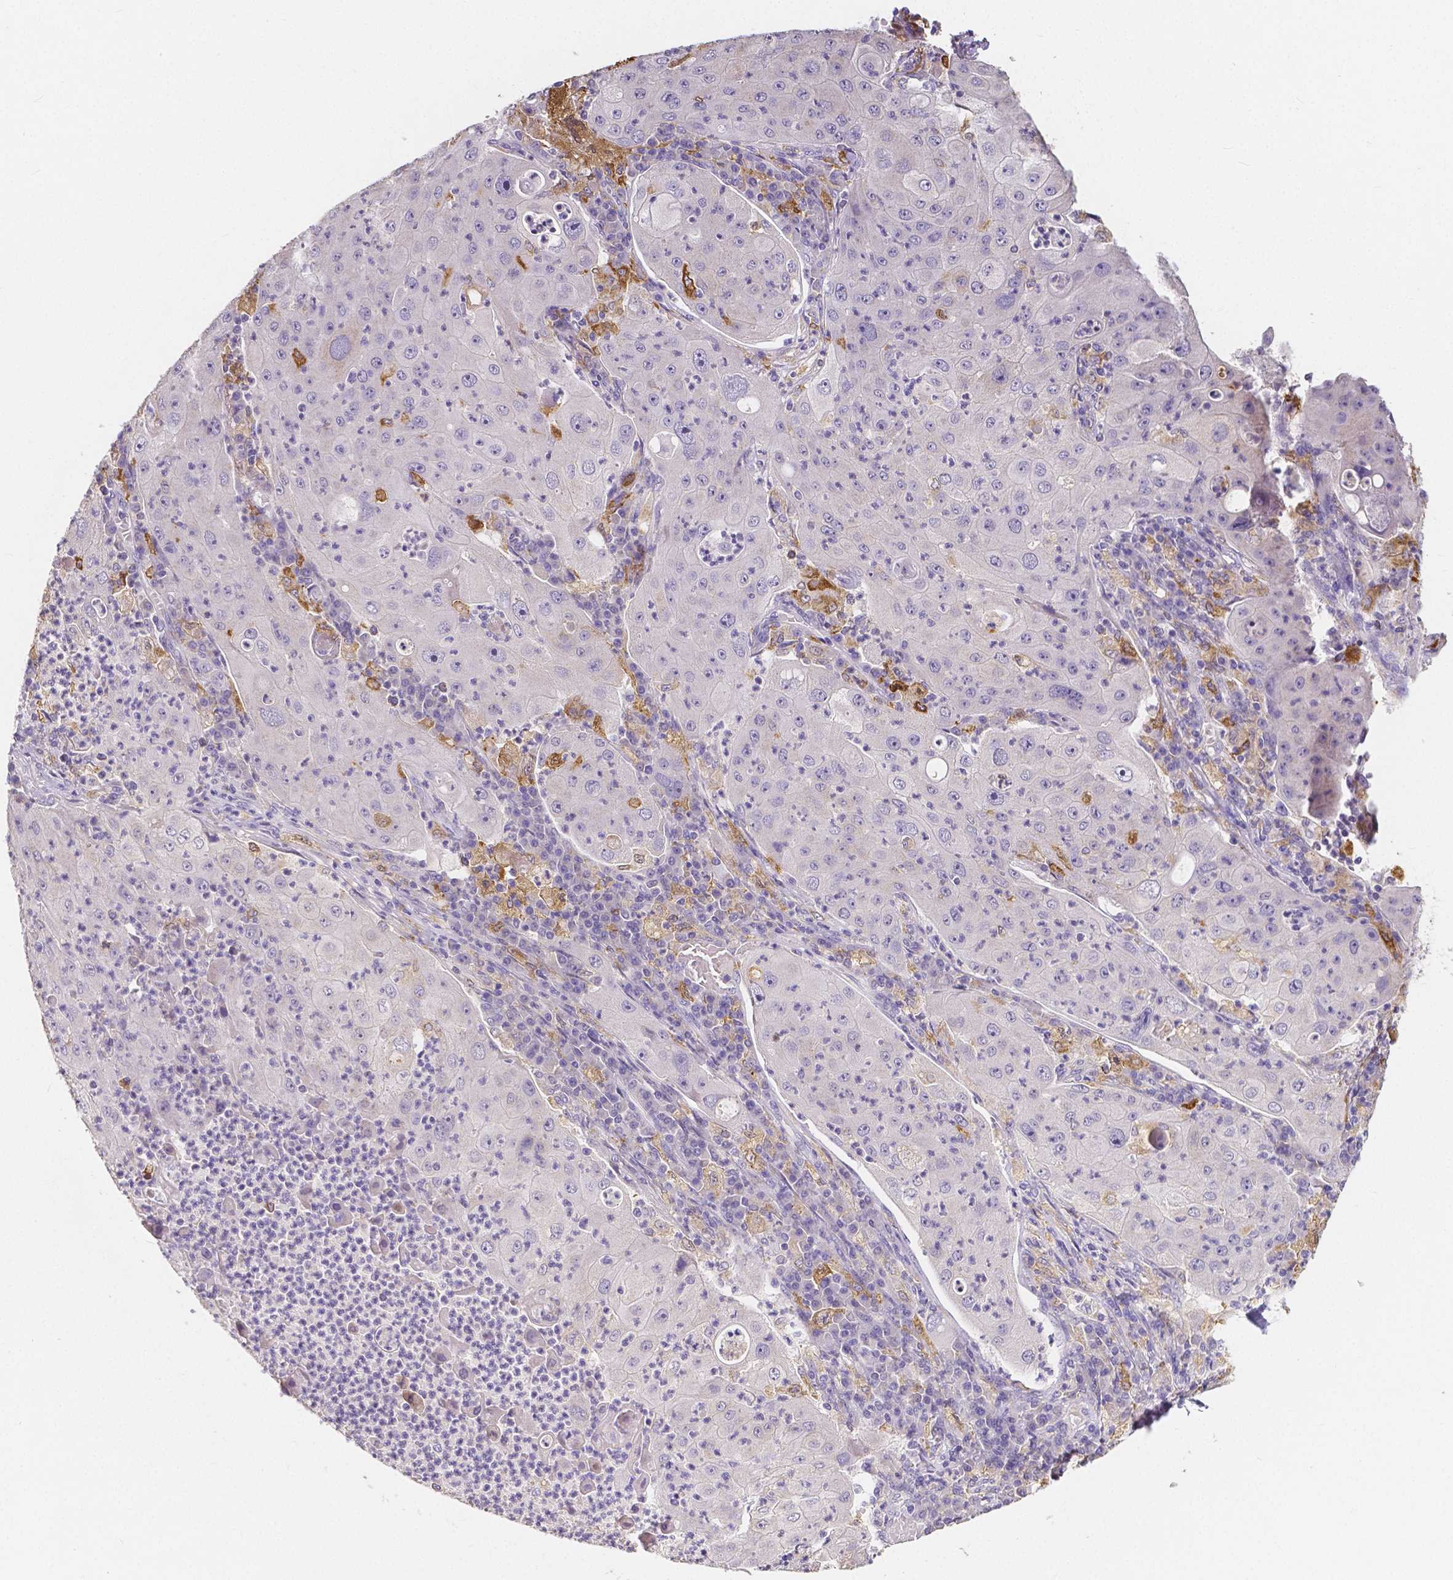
{"staining": {"intensity": "negative", "quantity": "none", "location": "none"}, "tissue": "lung cancer", "cell_type": "Tumor cells", "image_type": "cancer", "snomed": [{"axis": "morphology", "description": "Squamous cell carcinoma, NOS"}, {"axis": "topography", "description": "Lung"}], "caption": "Image shows no protein expression in tumor cells of lung cancer tissue.", "gene": "ACP5", "patient": {"sex": "female", "age": 59}}